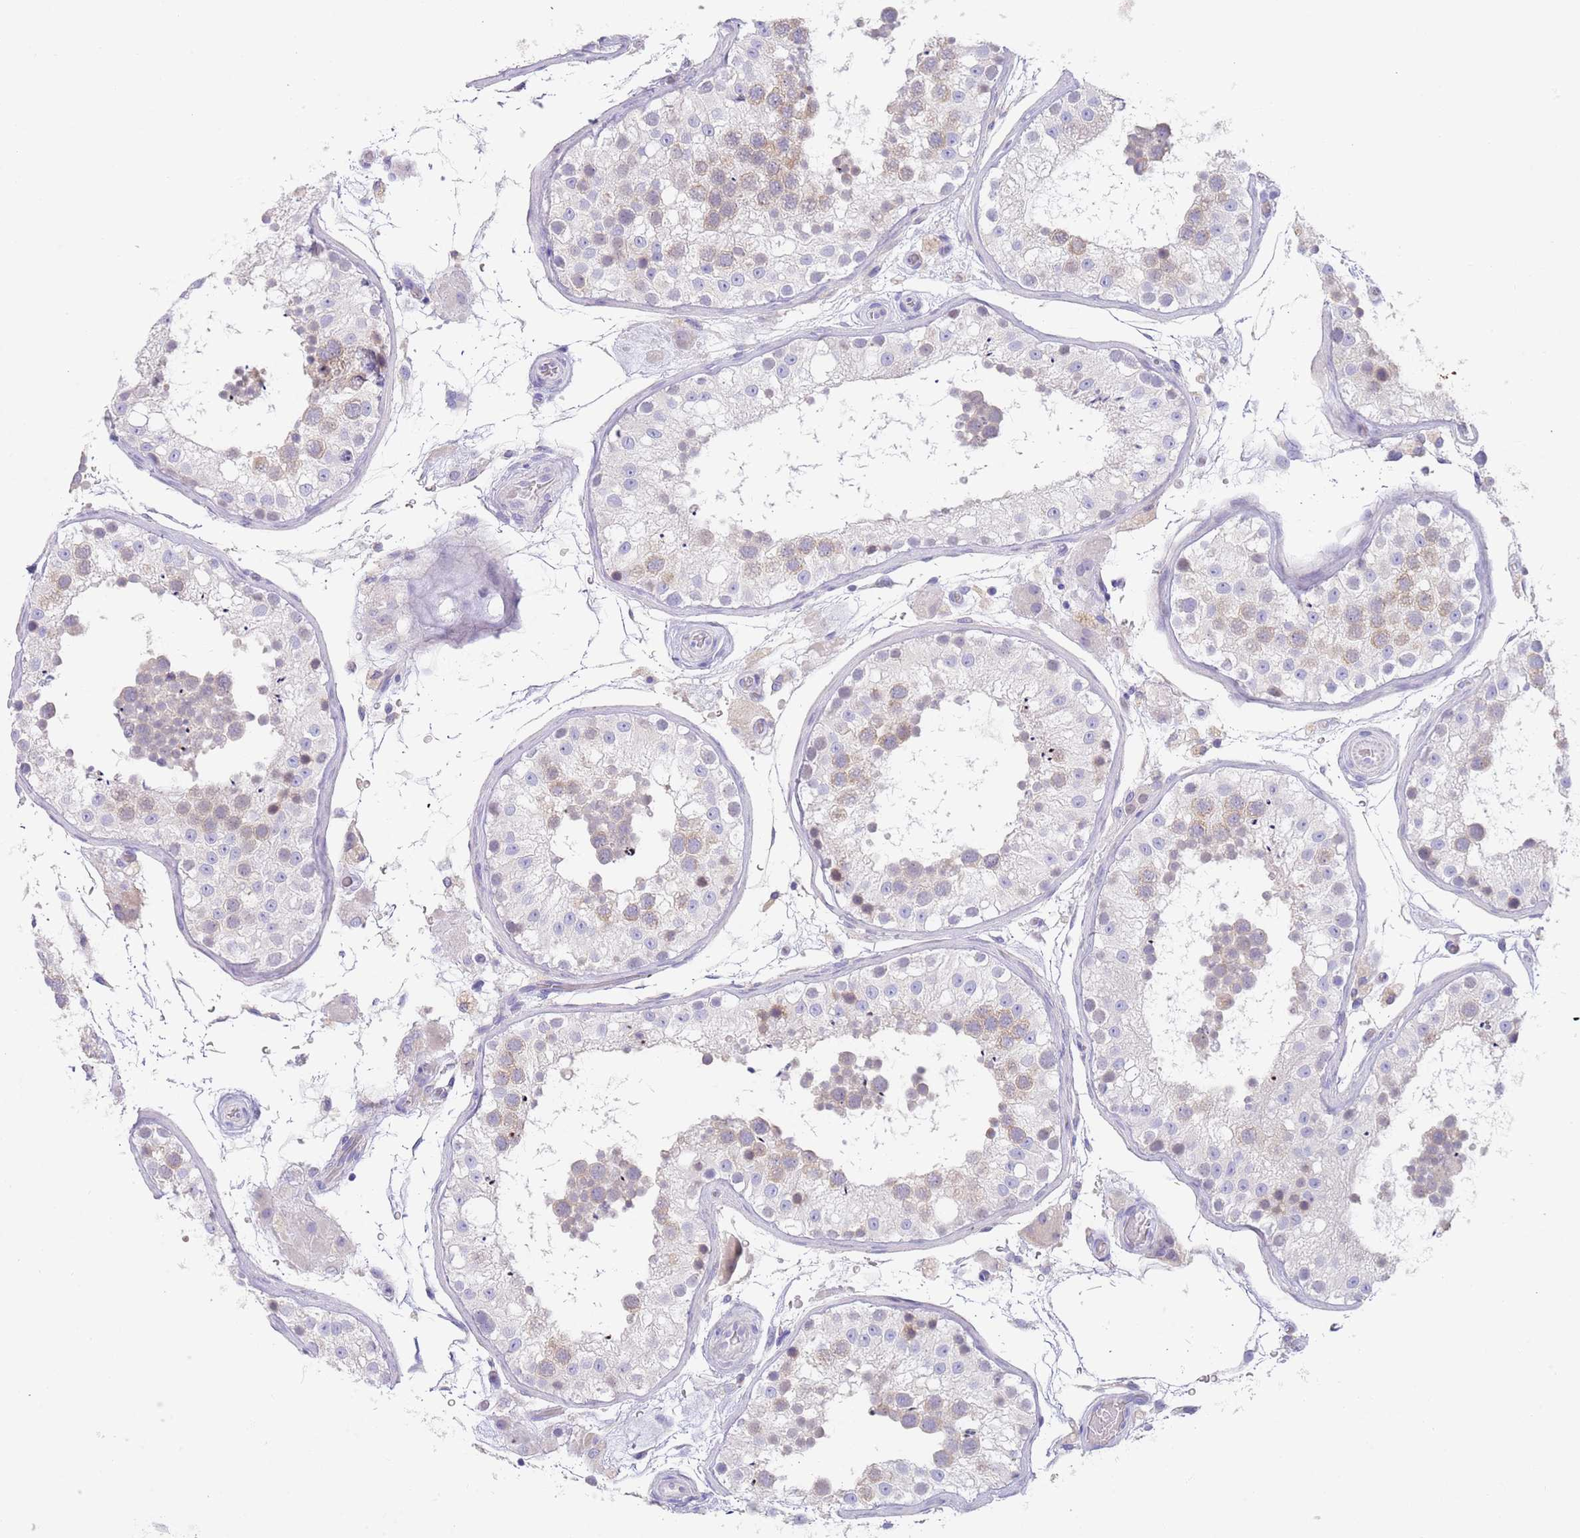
{"staining": {"intensity": "weak", "quantity": "25%-75%", "location": "cytoplasmic/membranous"}, "tissue": "testis", "cell_type": "Cells in seminiferous ducts", "image_type": "normal", "snomed": [{"axis": "morphology", "description": "Normal tissue, NOS"}, {"axis": "topography", "description": "Testis"}], "caption": "Human testis stained with a brown dye exhibits weak cytoplasmic/membranous positive staining in about 25%-75% of cells in seminiferous ducts.", "gene": "CCDC149", "patient": {"sex": "male", "age": 26}}